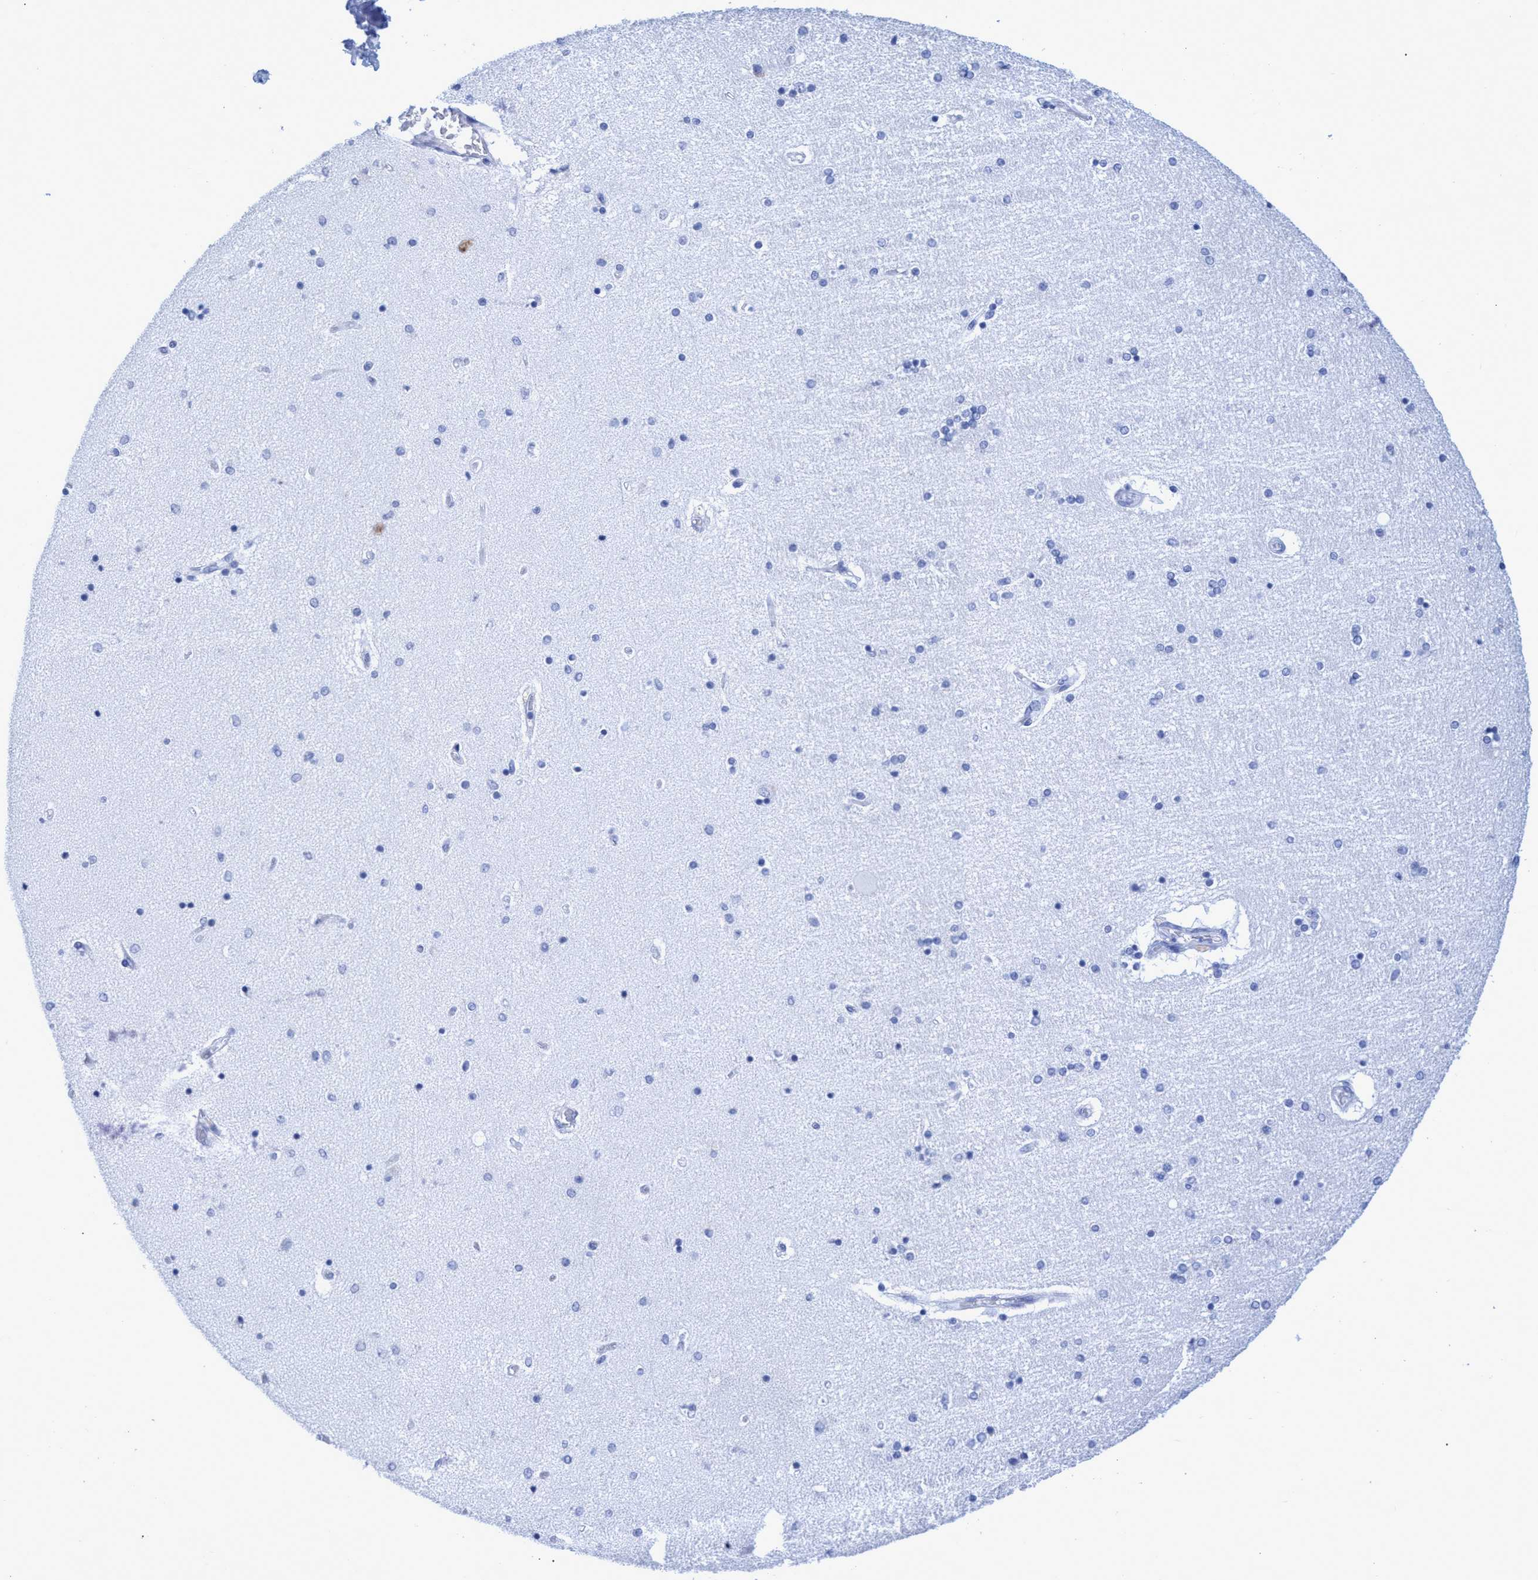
{"staining": {"intensity": "negative", "quantity": "none", "location": "none"}, "tissue": "hippocampus", "cell_type": "Glial cells", "image_type": "normal", "snomed": [{"axis": "morphology", "description": "Normal tissue, NOS"}, {"axis": "topography", "description": "Hippocampus"}], "caption": "The immunohistochemistry image has no significant staining in glial cells of hippocampus. (DAB (3,3'-diaminobenzidine) IHC with hematoxylin counter stain).", "gene": "INSL6", "patient": {"sex": "female", "age": 54}}